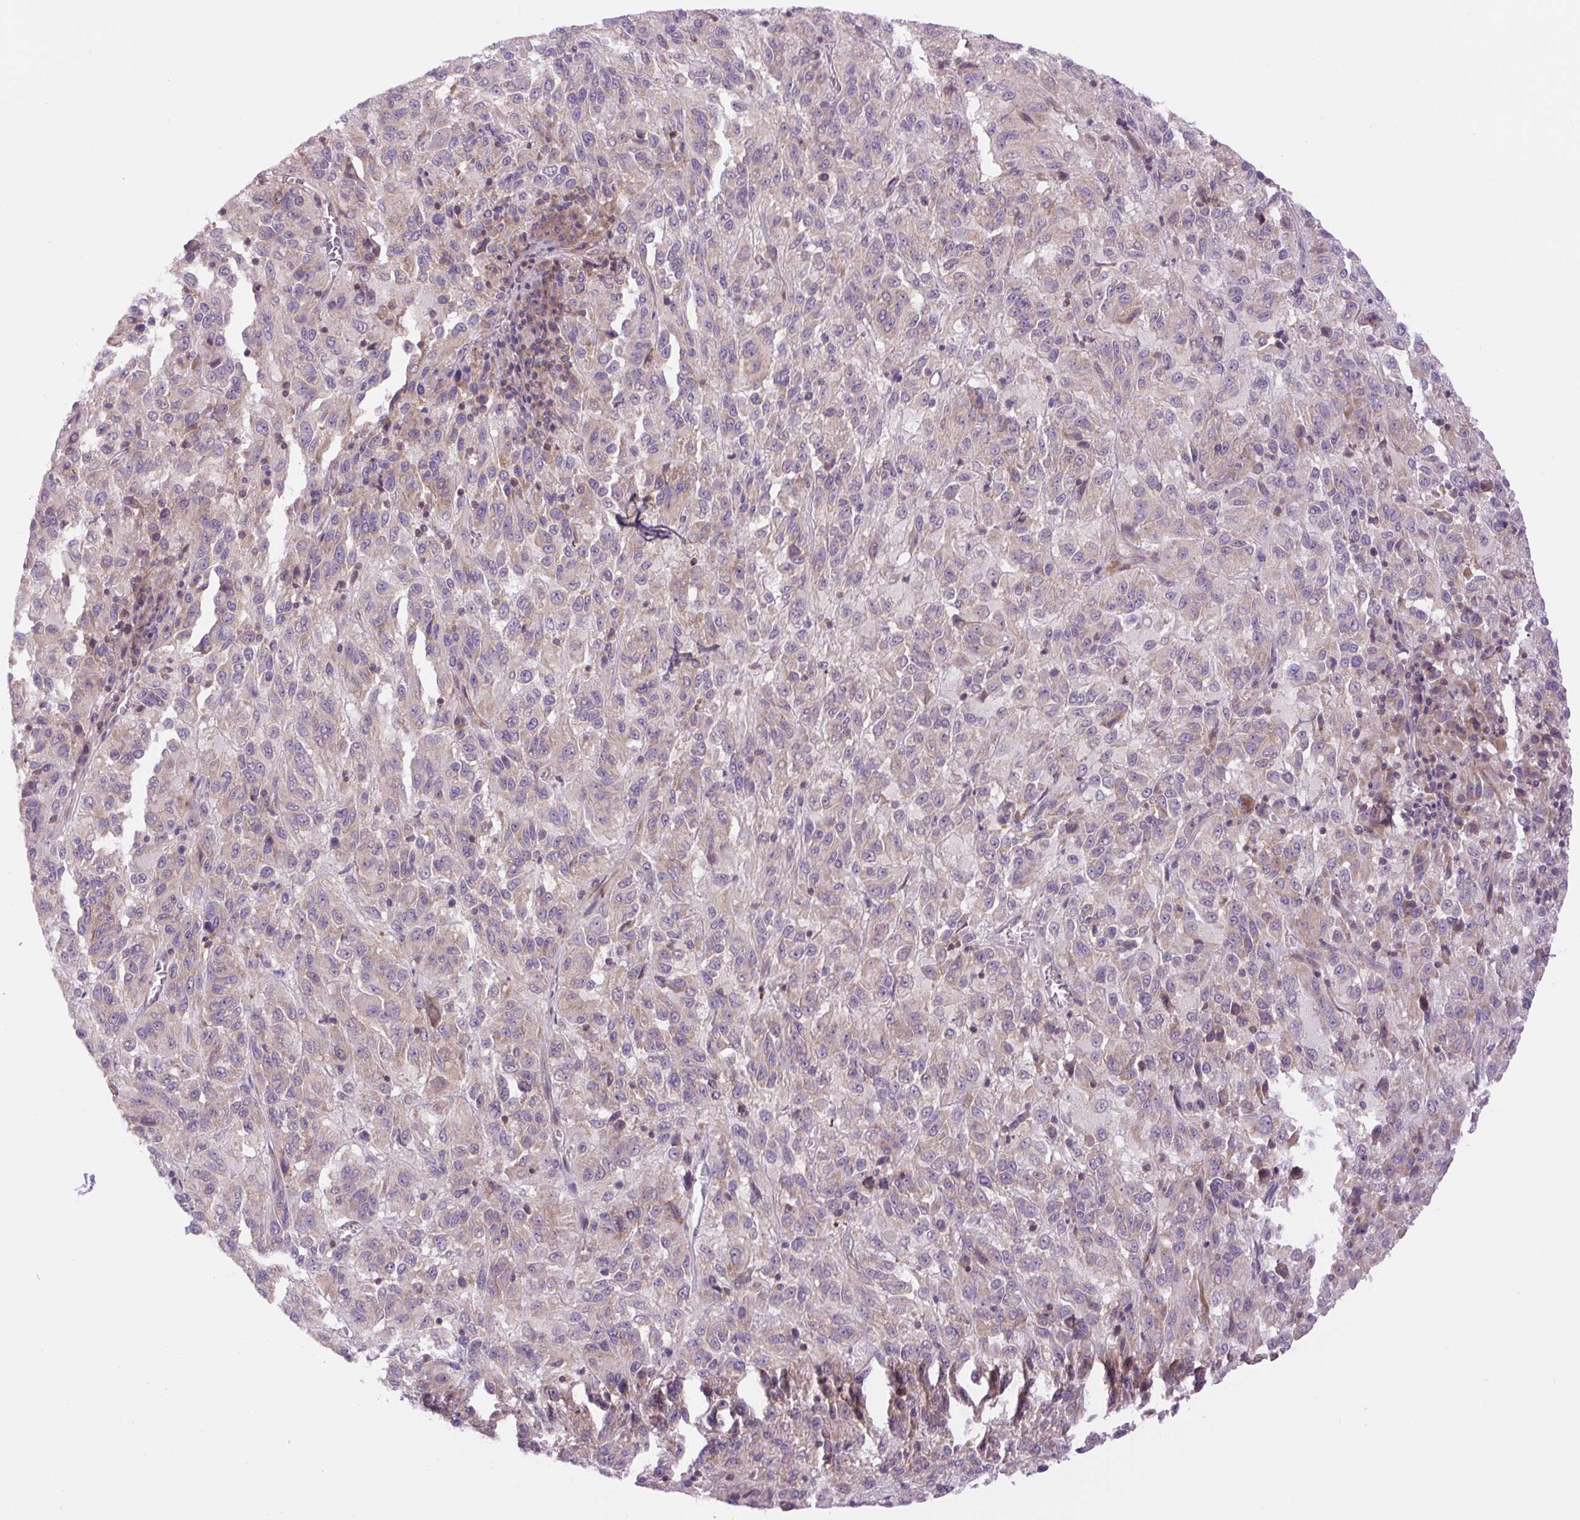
{"staining": {"intensity": "weak", "quantity": "<25%", "location": "cytoplasmic/membranous"}, "tissue": "melanoma", "cell_type": "Tumor cells", "image_type": "cancer", "snomed": [{"axis": "morphology", "description": "Malignant melanoma, Metastatic site"}, {"axis": "topography", "description": "Lung"}], "caption": "Immunohistochemical staining of melanoma exhibits no significant staining in tumor cells.", "gene": "MINK1", "patient": {"sex": "male", "age": 64}}